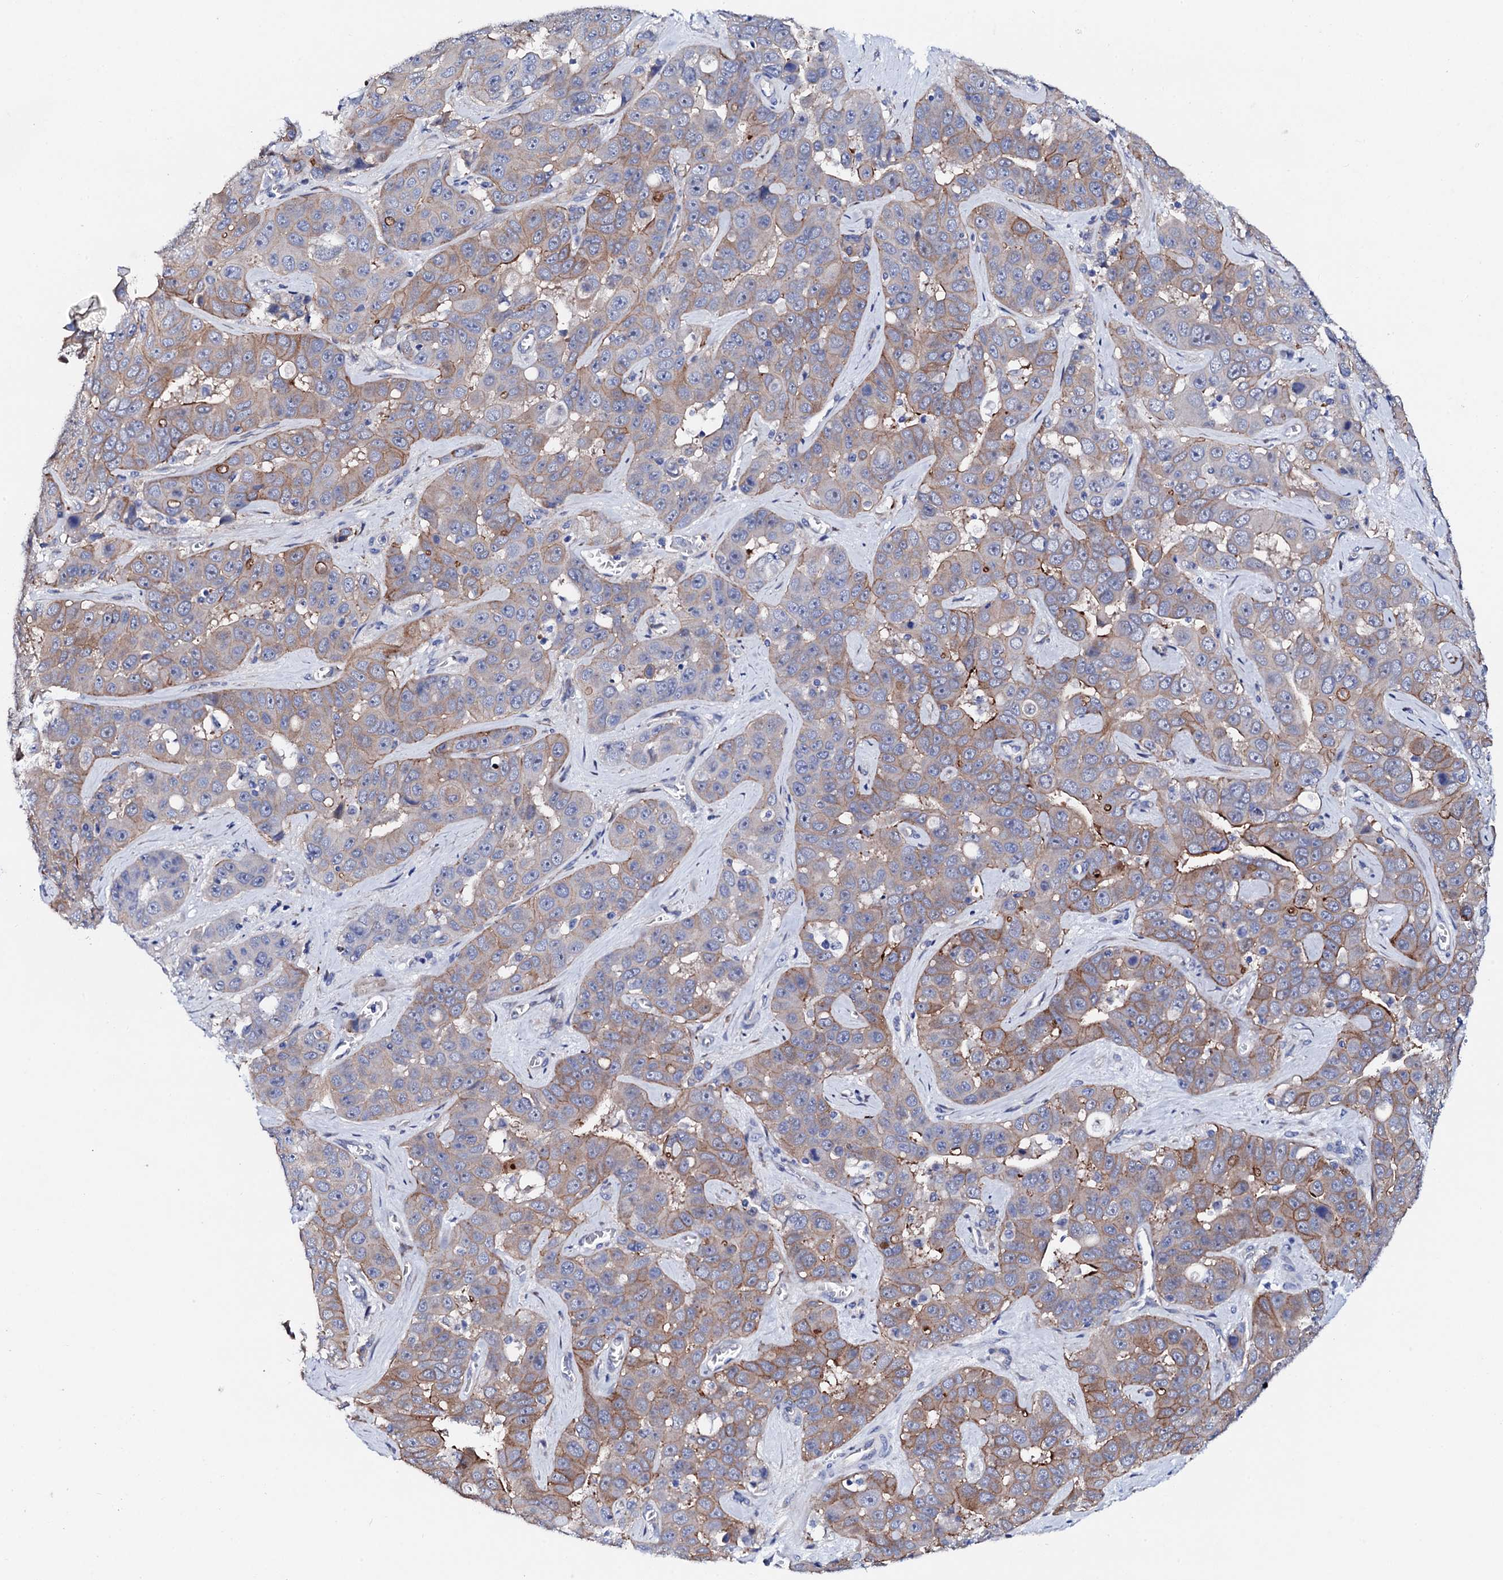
{"staining": {"intensity": "moderate", "quantity": "<25%", "location": "cytoplasmic/membranous"}, "tissue": "liver cancer", "cell_type": "Tumor cells", "image_type": "cancer", "snomed": [{"axis": "morphology", "description": "Cholangiocarcinoma"}, {"axis": "topography", "description": "Liver"}], "caption": "Immunohistochemical staining of liver cancer (cholangiocarcinoma) exhibits moderate cytoplasmic/membranous protein staining in about <25% of tumor cells.", "gene": "TRDN", "patient": {"sex": "female", "age": 52}}